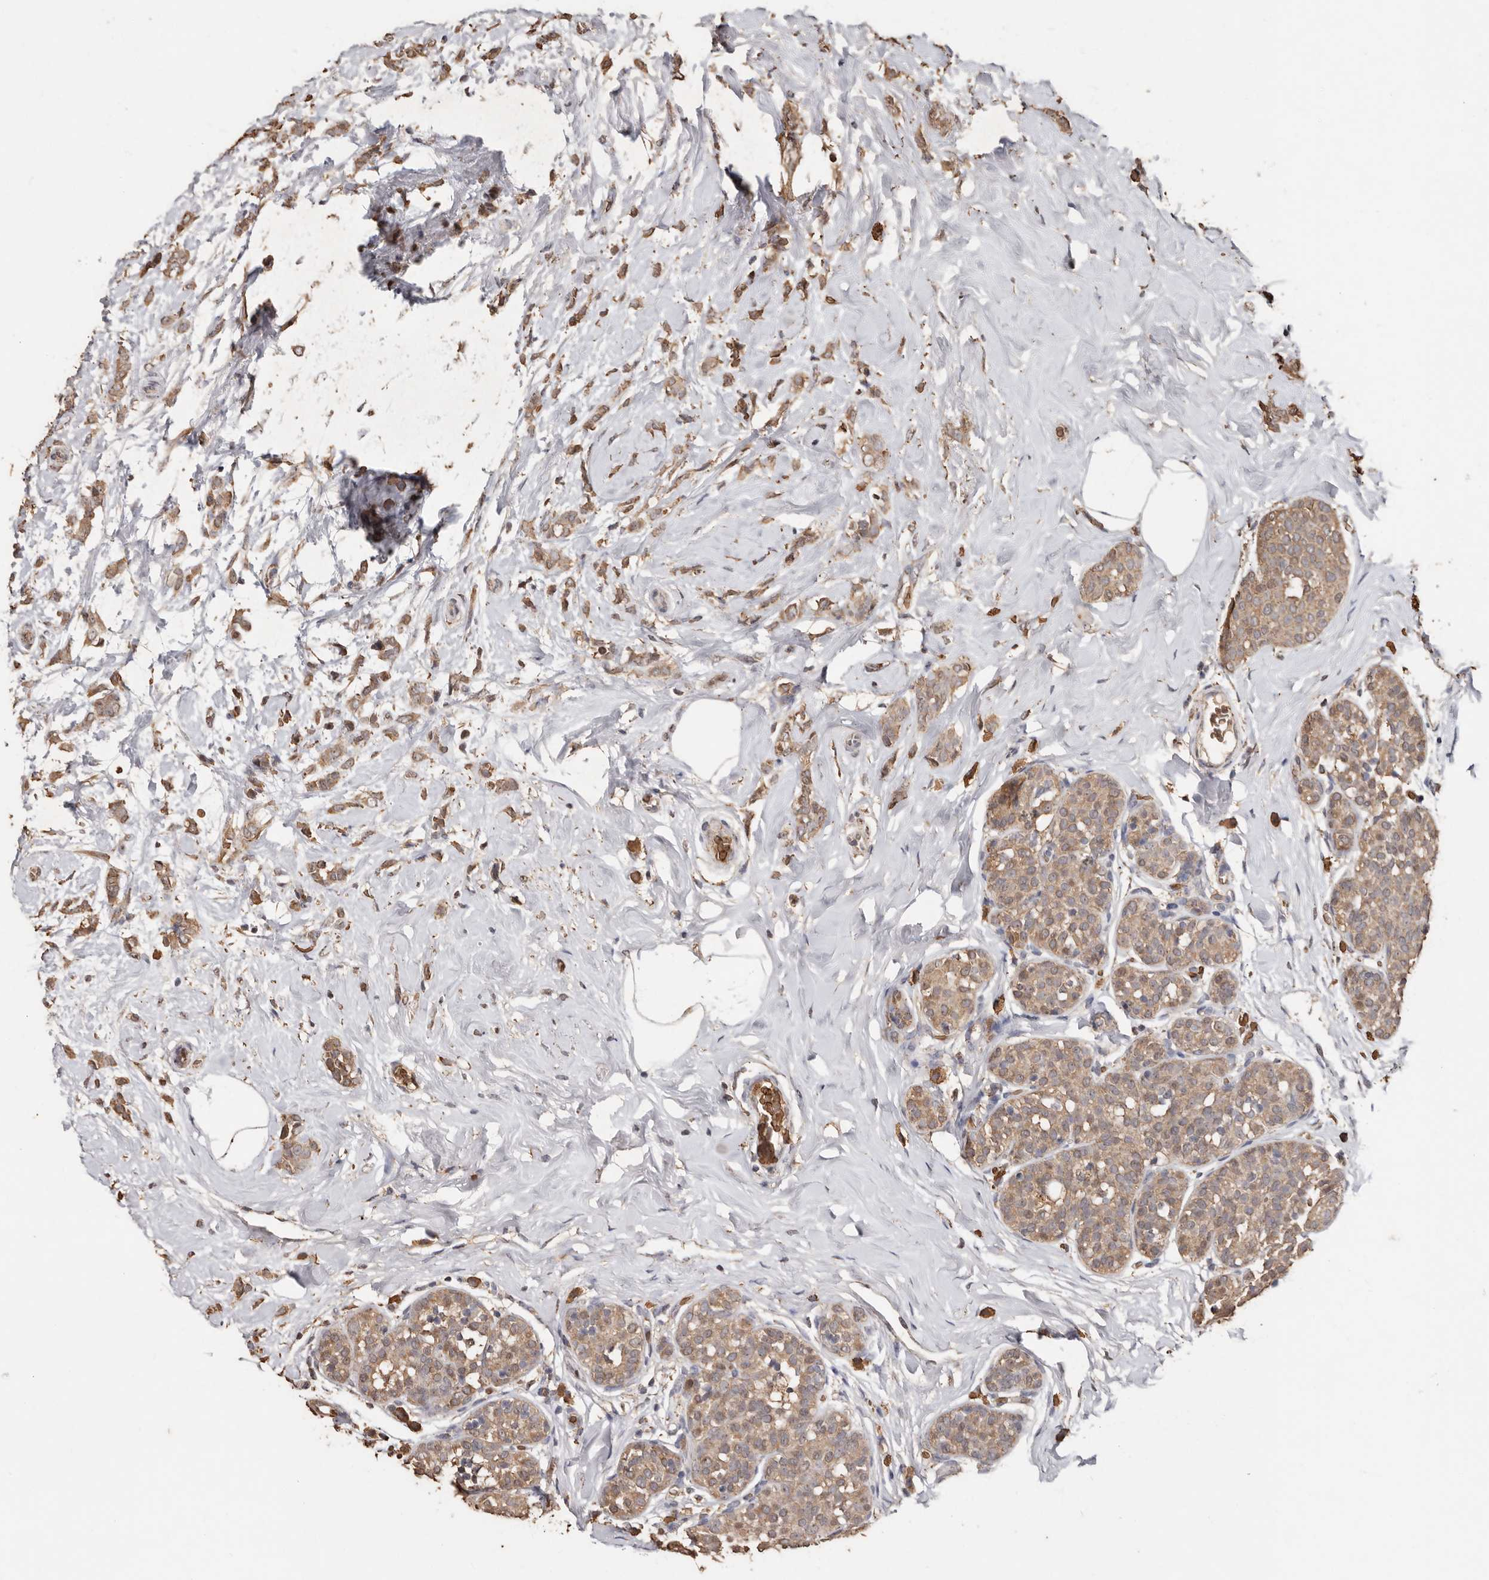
{"staining": {"intensity": "moderate", "quantity": ">75%", "location": "cytoplasmic/membranous"}, "tissue": "breast cancer", "cell_type": "Tumor cells", "image_type": "cancer", "snomed": [{"axis": "morphology", "description": "Lobular carcinoma, in situ"}, {"axis": "morphology", "description": "Lobular carcinoma"}, {"axis": "topography", "description": "Breast"}], "caption": "Protein staining of breast cancer tissue displays moderate cytoplasmic/membranous positivity in approximately >75% of tumor cells.", "gene": "GRAMD2A", "patient": {"sex": "female", "age": 41}}